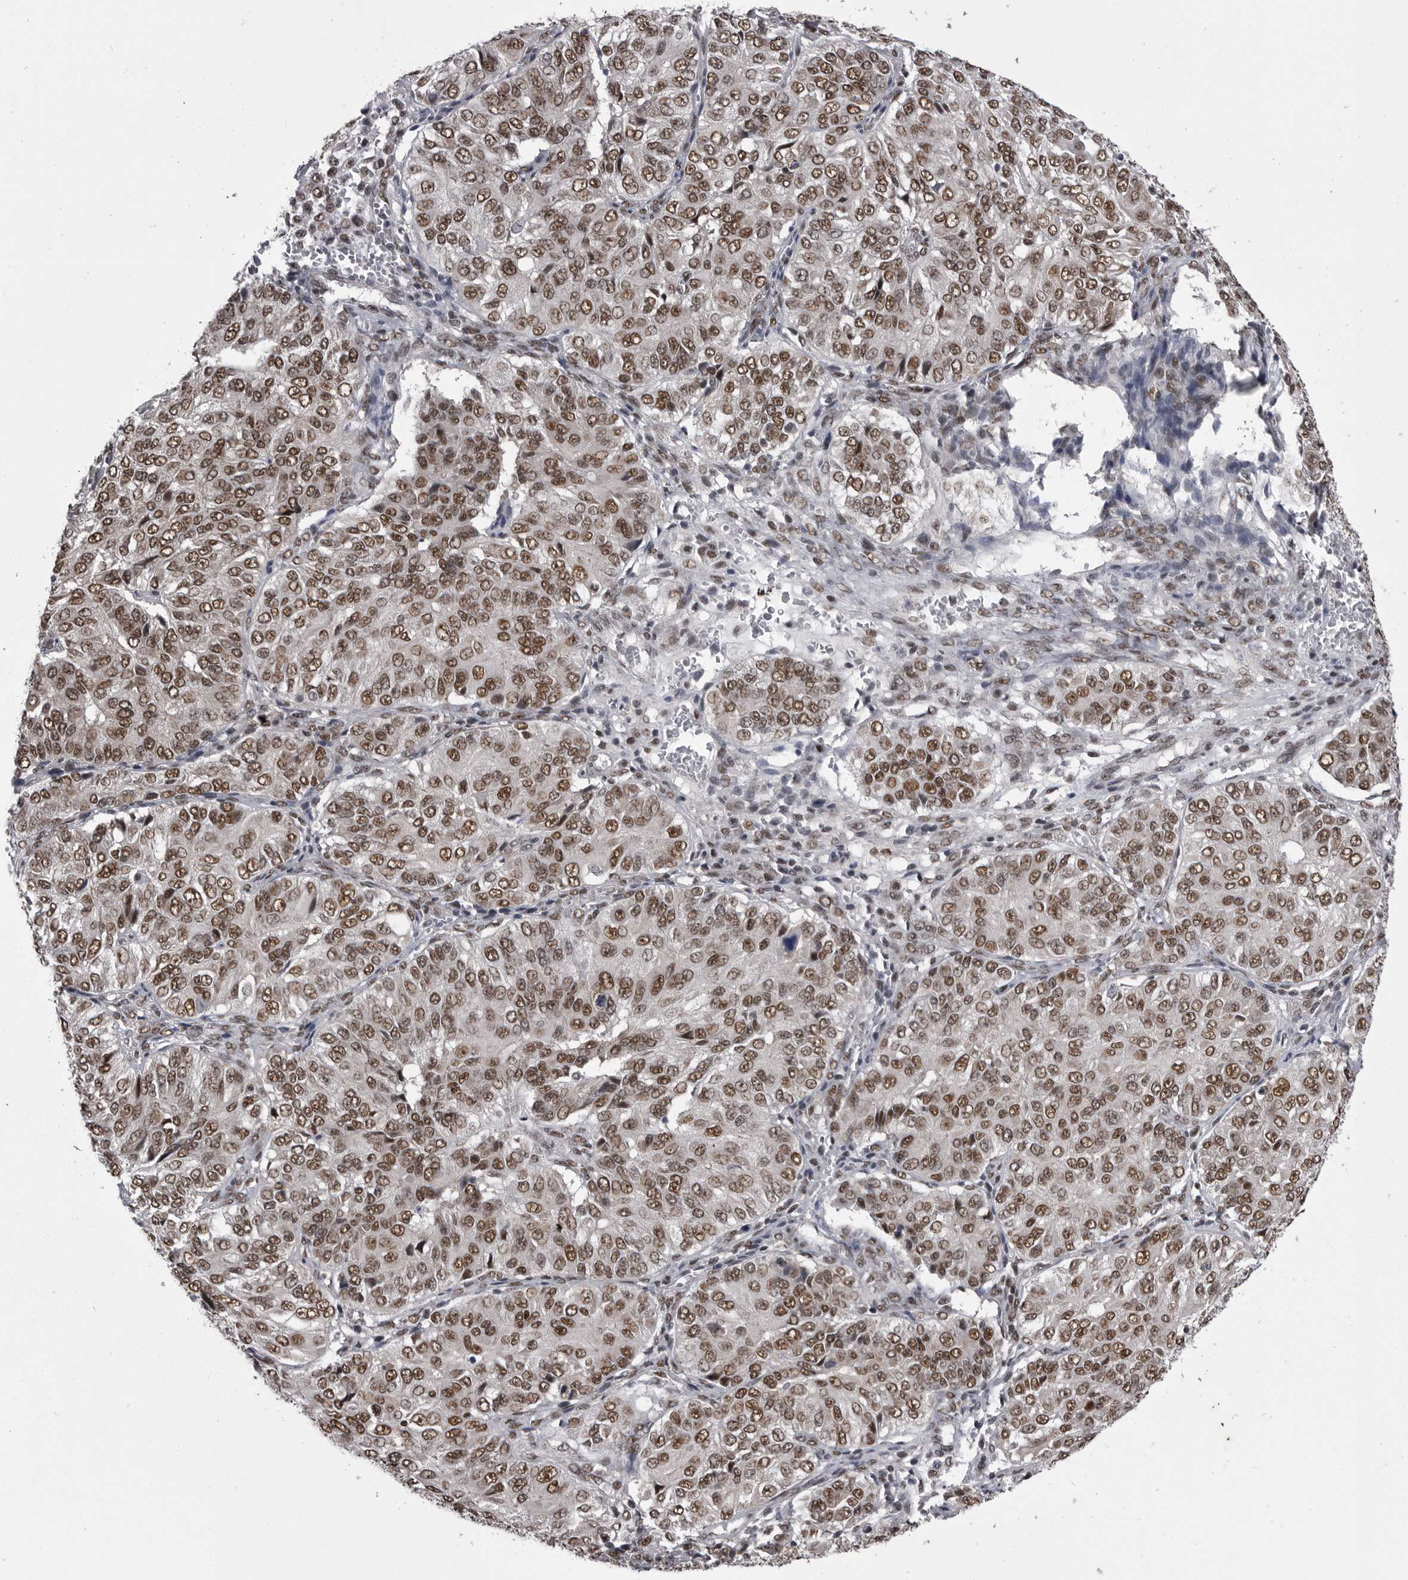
{"staining": {"intensity": "strong", "quantity": ">75%", "location": "nuclear"}, "tissue": "ovarian cancer", "cell_type": "Tumor cells", "image_type": "cancer", "snomed": [{"axis": "morphology", "description": "Carcinoma, endometroid"}, {"axis": "topography", "description": "Ovary"}], "caption": "Brown immunohistochemical staining in endometroid carcinoma (ovarian) shows strong nuclear expression in about >75% of tumor cells. The staining was performed using DAB (3,3'-diaminobenzidine), with brown indicating positive protein expression. Nuclei are stained blue with hematoxylin.", "gene": "MEPCE", "patient": {"sex": "female", "age": 51}}